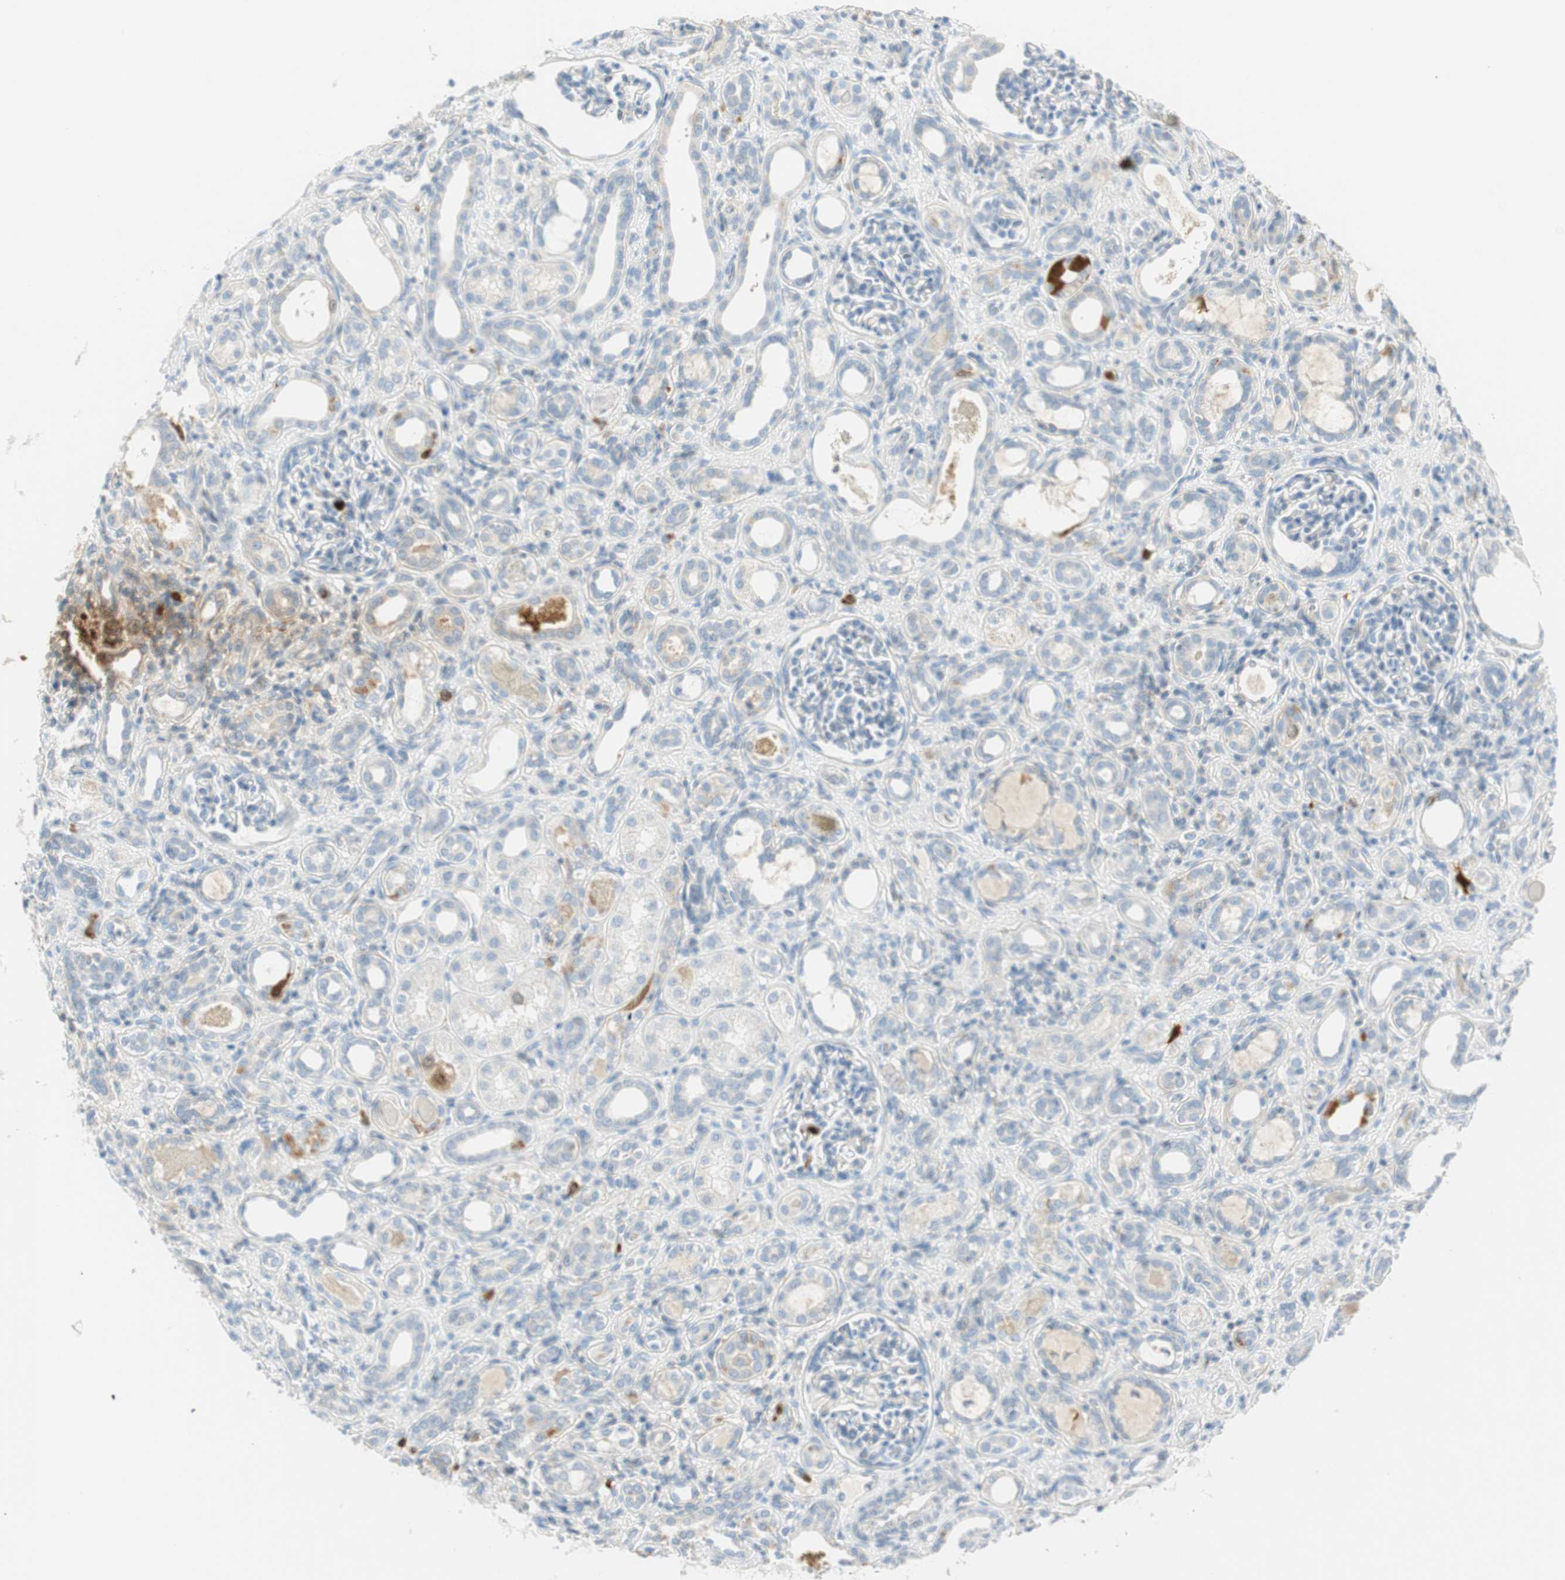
{"staining": {"intensity": "negative", "quantity": "none", "location": "none"}, "tissue": "kidney", "cell_type": "Cells in glomeruli", "image_type": "normal", "snomed": [{"axis": "morphology", "description": "Normal tissue, NOS"}, {"axis": "topography", "description": "Kidney"}], "caption": "Immunohistochemistry of unremarkable kidney displays no positivity in cells in glomeruli.", "gene": "PTTG1", "patient": {"sex": "male", "age": 7}}